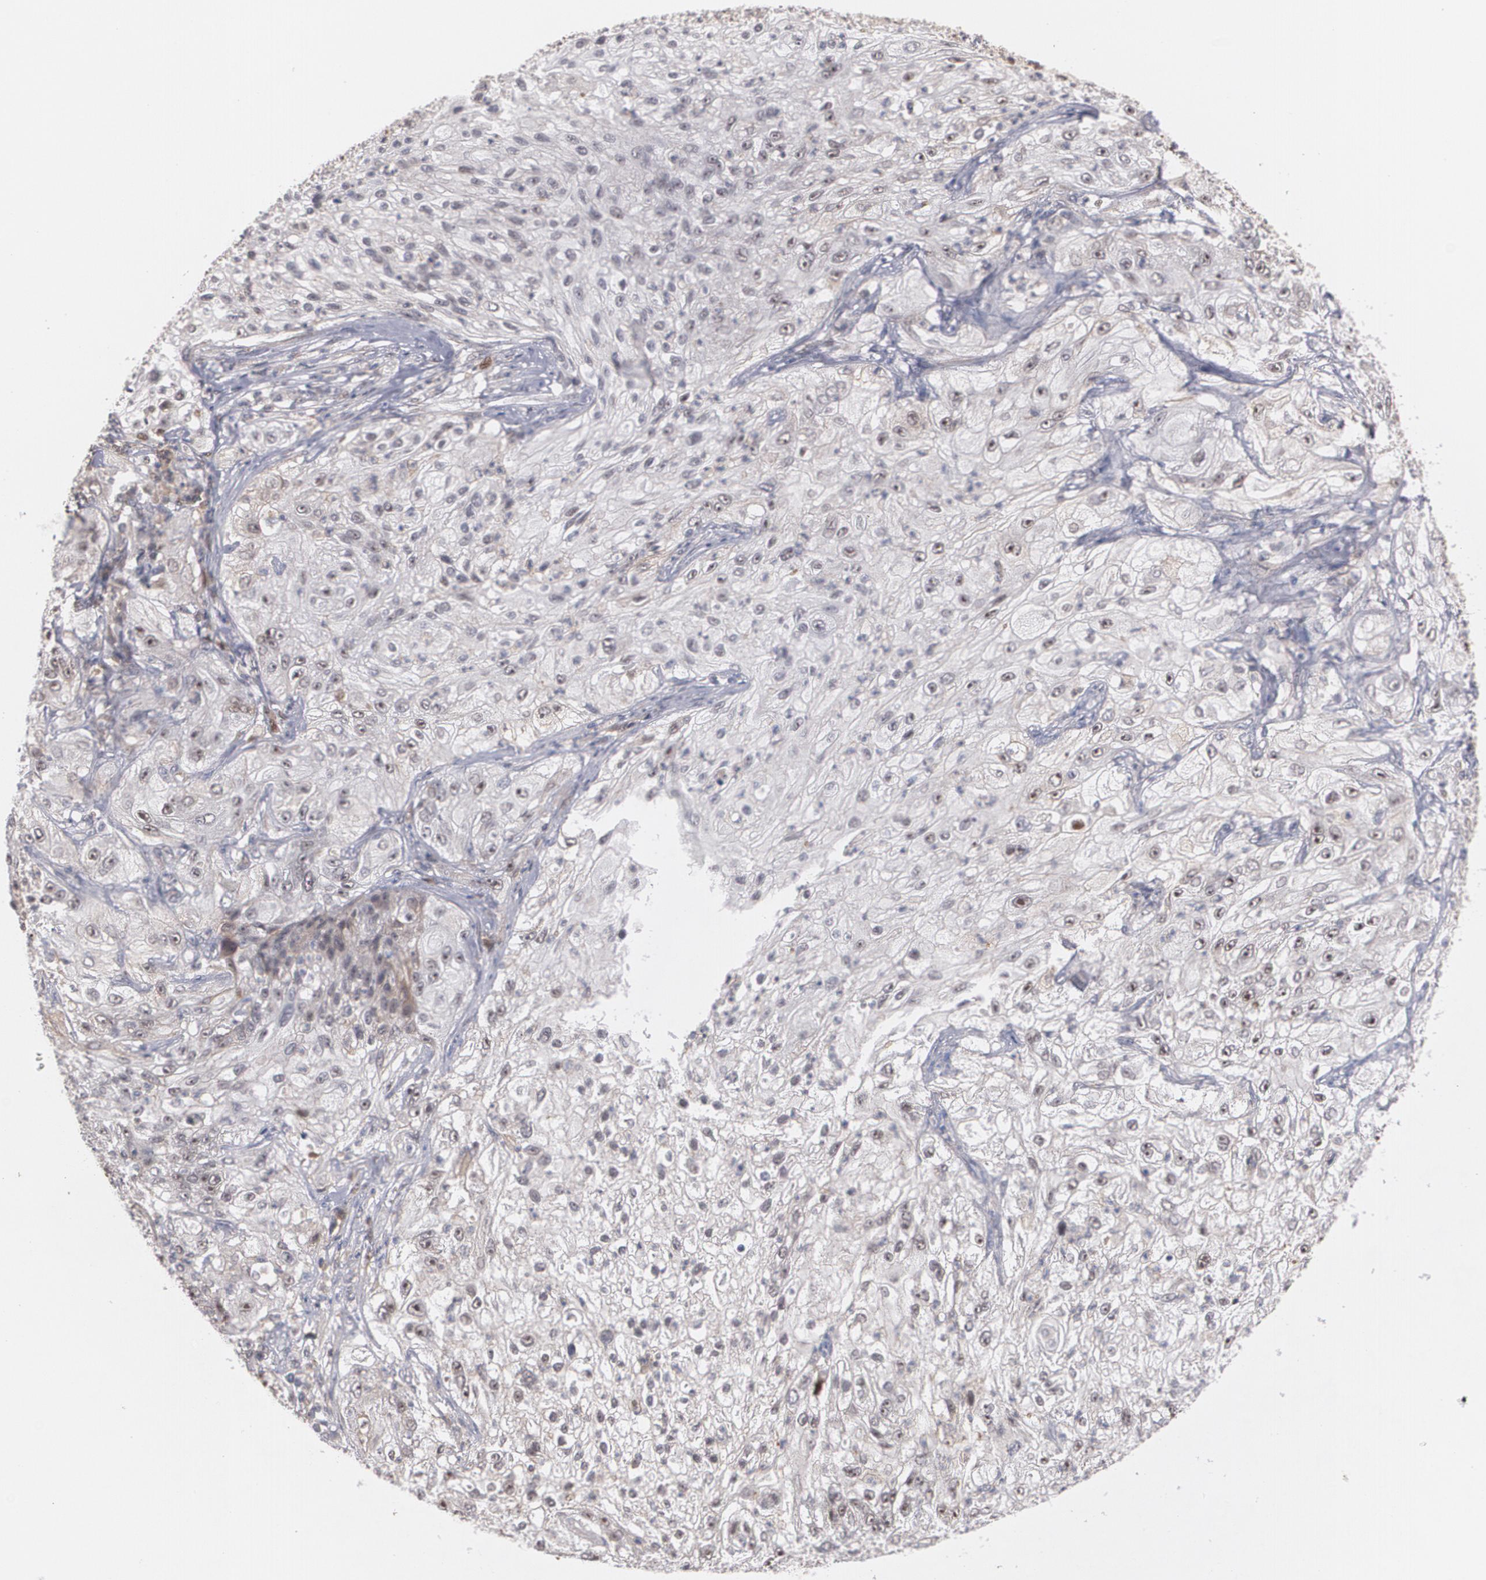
{"staining": {"intensity": "weak", "quantity": "<25%", "location": "nuclear"}, "tissue": "lung cancer", "cell_type": "Tumor cells", "image_type": "cancer", "snomed": [{"axis": "morphology", "description": "Inflammation, NOS"}, {"axis": "morphology", "description": "Squamous cell carcinoma, NOS"}, {"axis": "topography", "description": "Lymph node"}, {"axis": "topography", "description": "Soft tissue"}, {"axis": "topography", "description": "Lung"}], "caption": "Tumor cells are negative for brown protein staining in squamous cell carcinoma (lung).", "gene": "ZNF234", "patient": {"sex": "male", "age": 66}}